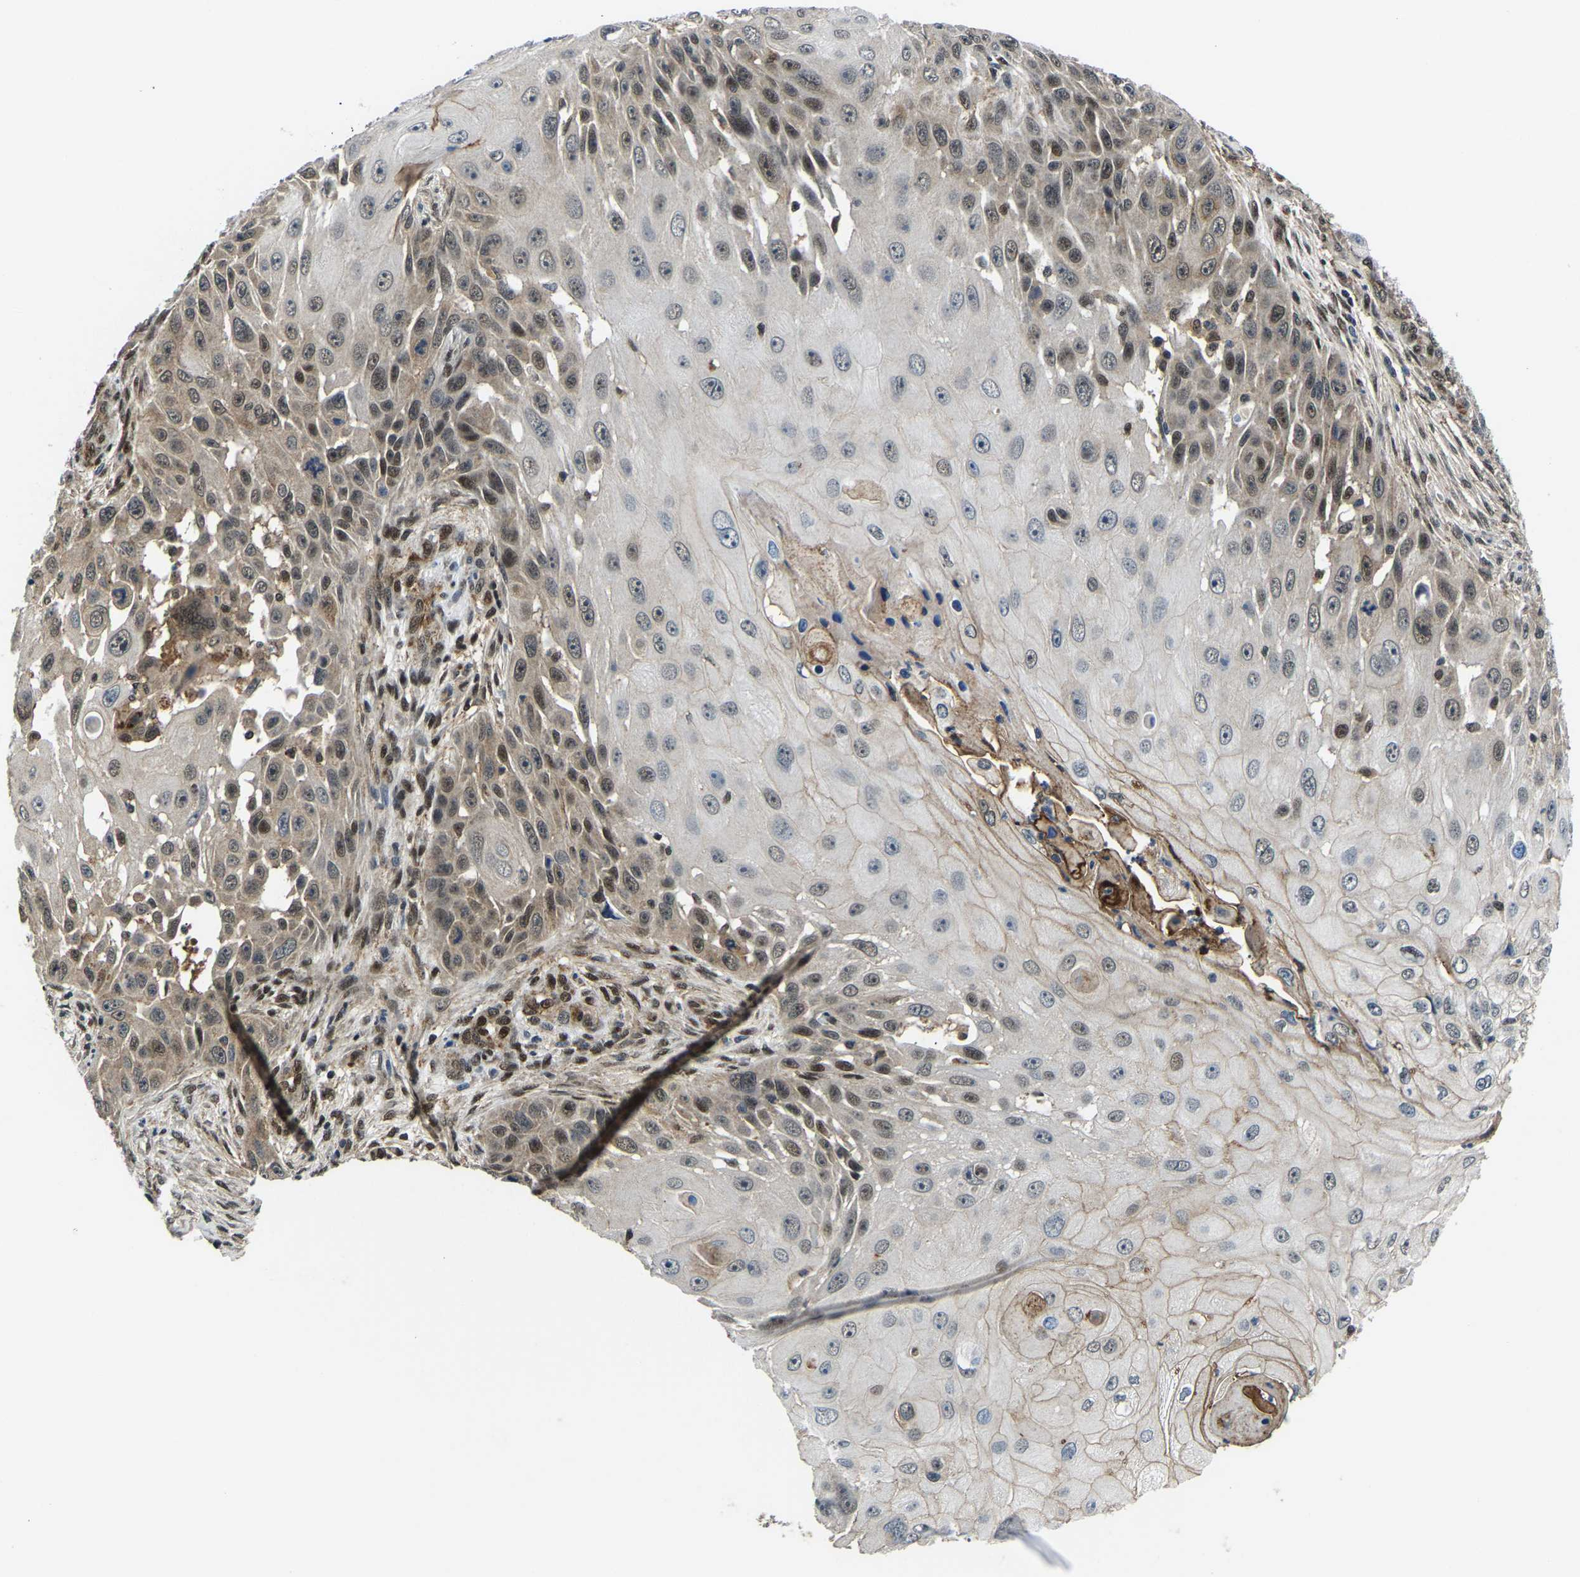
{"staining": {"intensity": "moderate", "quantity": ">75%", "location": "nuclear"}, "tissue": "skin cancer", "cell_type": "Tumor cells", "image_type": "cancer", "snomed": [{"axis": "morphology", "description": "Squamous cell carcinoma, NOS"}, {"axis": "topography", "description": "Skin"}], "caption": "Protein expression analysis of human skin cancer (squamous cell carcinoma) reveals moderate nuclear expression in approximately >75% of tumor cells. Using DAB (brown) and hematoxylin (blue) stains, captured at high magnification using brightfield microscopy.", "gene": "DFFA", "patient": {"sex": "female", "age": 44}}